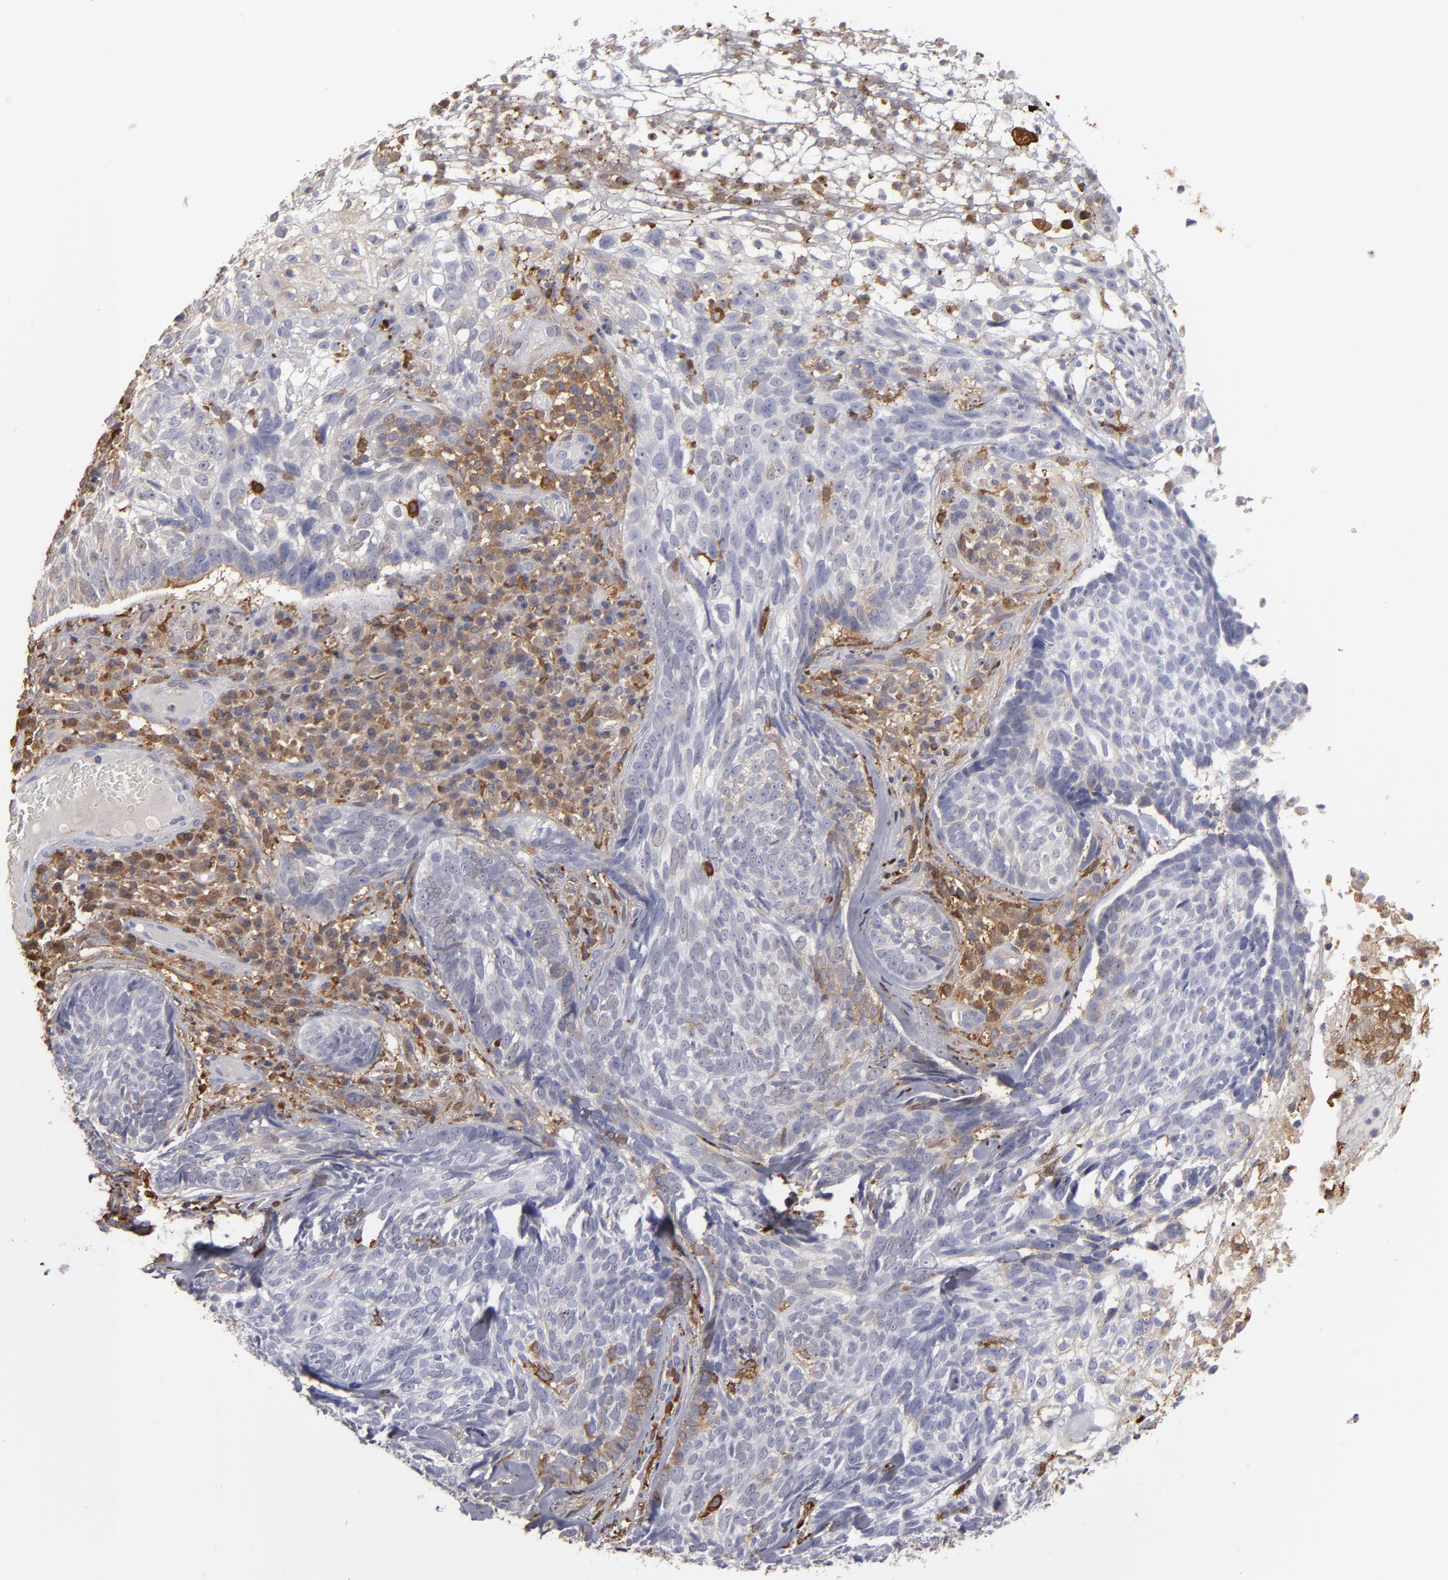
{"staining": {"intensity": "weak", "quantity": "<25%", "location": "cytoplasmic/membranous"}, "tissue": "skin cancer", "cell_type": "Tumor cells", "image_type": "cancer", "snomed": [{"axis": "morphology", "description": "Basal cell carcinoma"}, {"axis": "topography", "description": "Skin"}], "caption": "Protein analysis of skin basal cell carcinoma exhibits no significant staining in tumor cells.", "gene": "ODC1", "patient": {"sex": "male", "age": 72}}